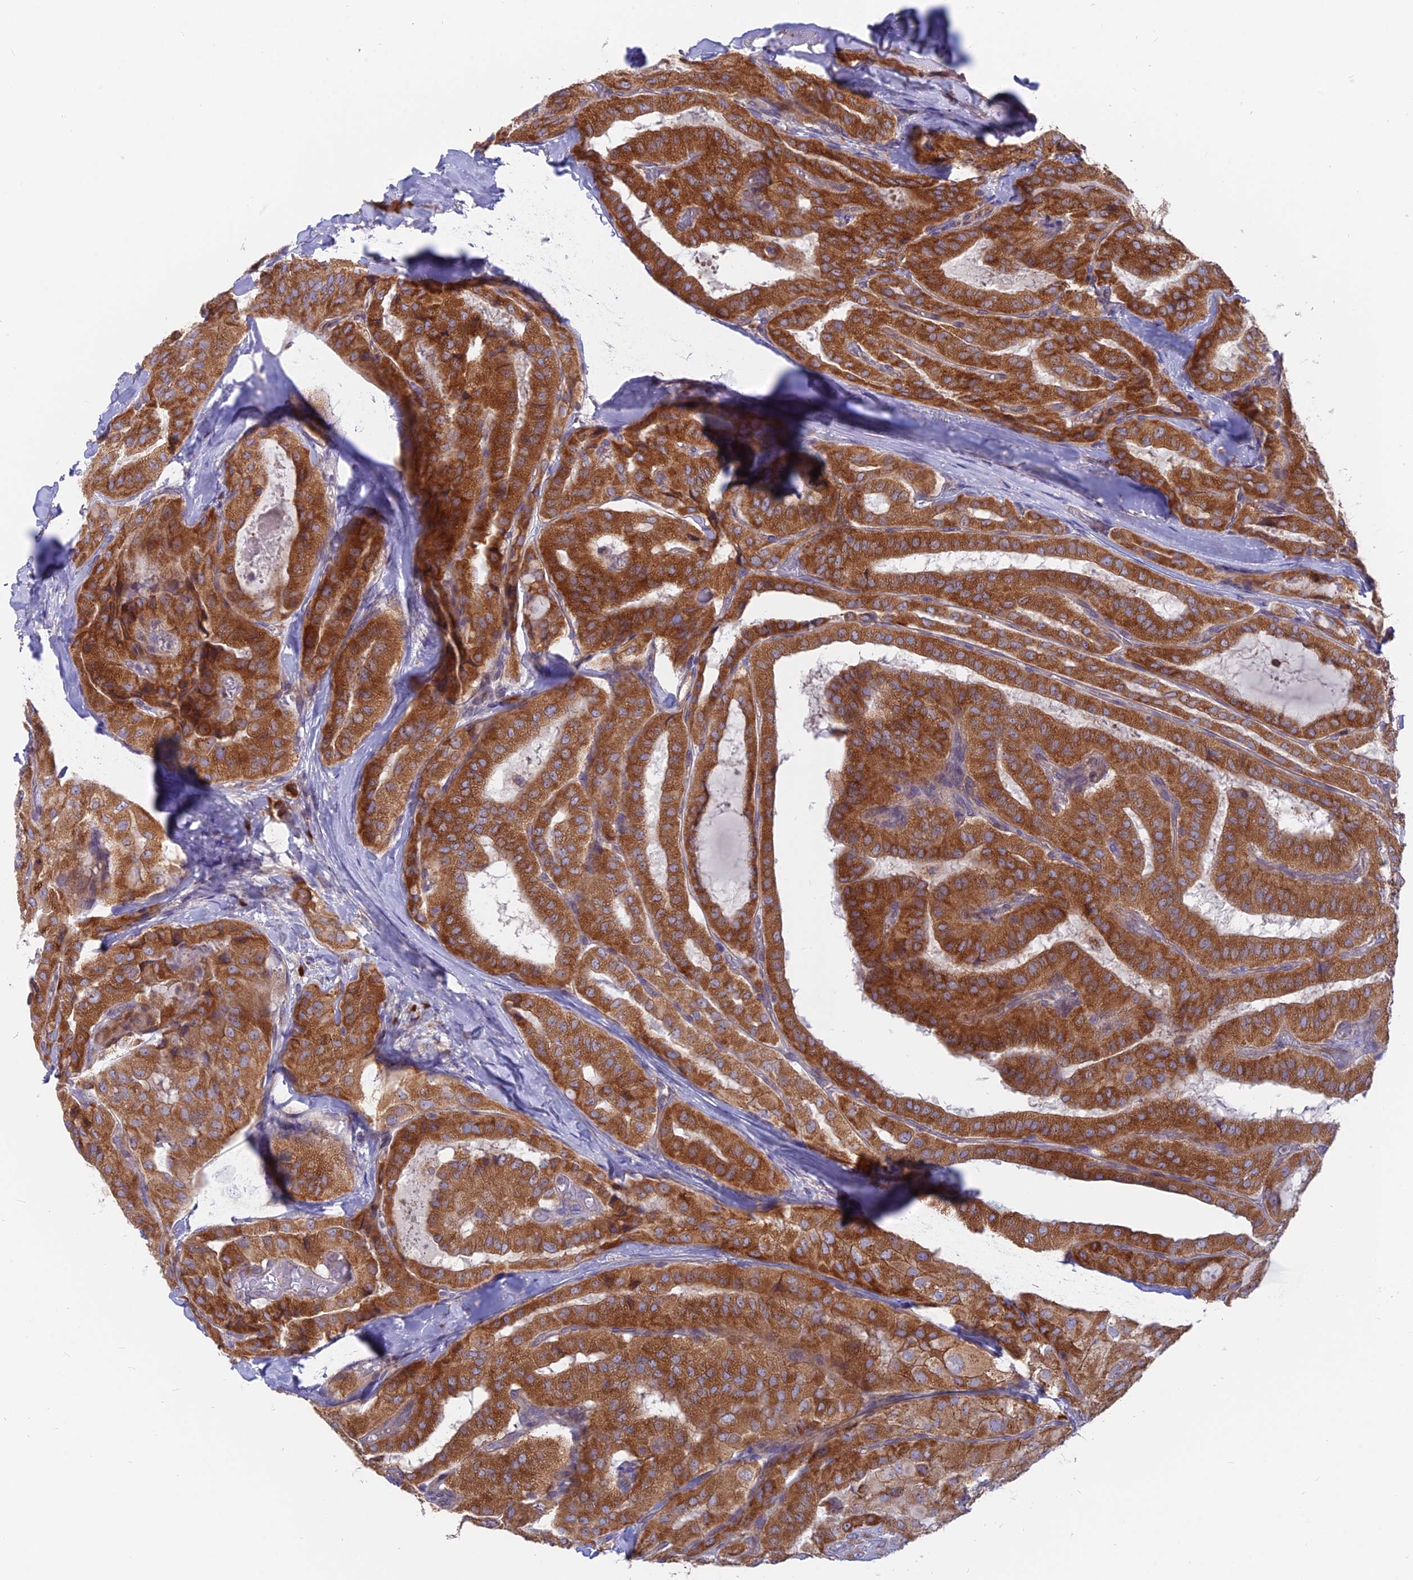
{"staining": {"intensity": "strong", "quantity": ">75%", "location": "cytoplasmic/membranous"}, "tissue": "thyroid cancer", "cell_type": "Tumor cells", "image_type": "cancer", "snomed": [{"axis": "morphology", "description": "Normal tissue, NOS"}, {"axis": "morphology", "description": "Papillary adenocarcinoma, NOS"}, {"axis": "topography", "description": "Thyroid gland"}], "caption": "This is a photomicrograph of immunohistochemistry (IHC) staining of papillary adenocarcinoma (thyroid), which shows strong positivity in the cytoplasmic/membranous of tumor cells.", "gene": "TBC1D20", "patient": {"sex": "female", "age": 59}}